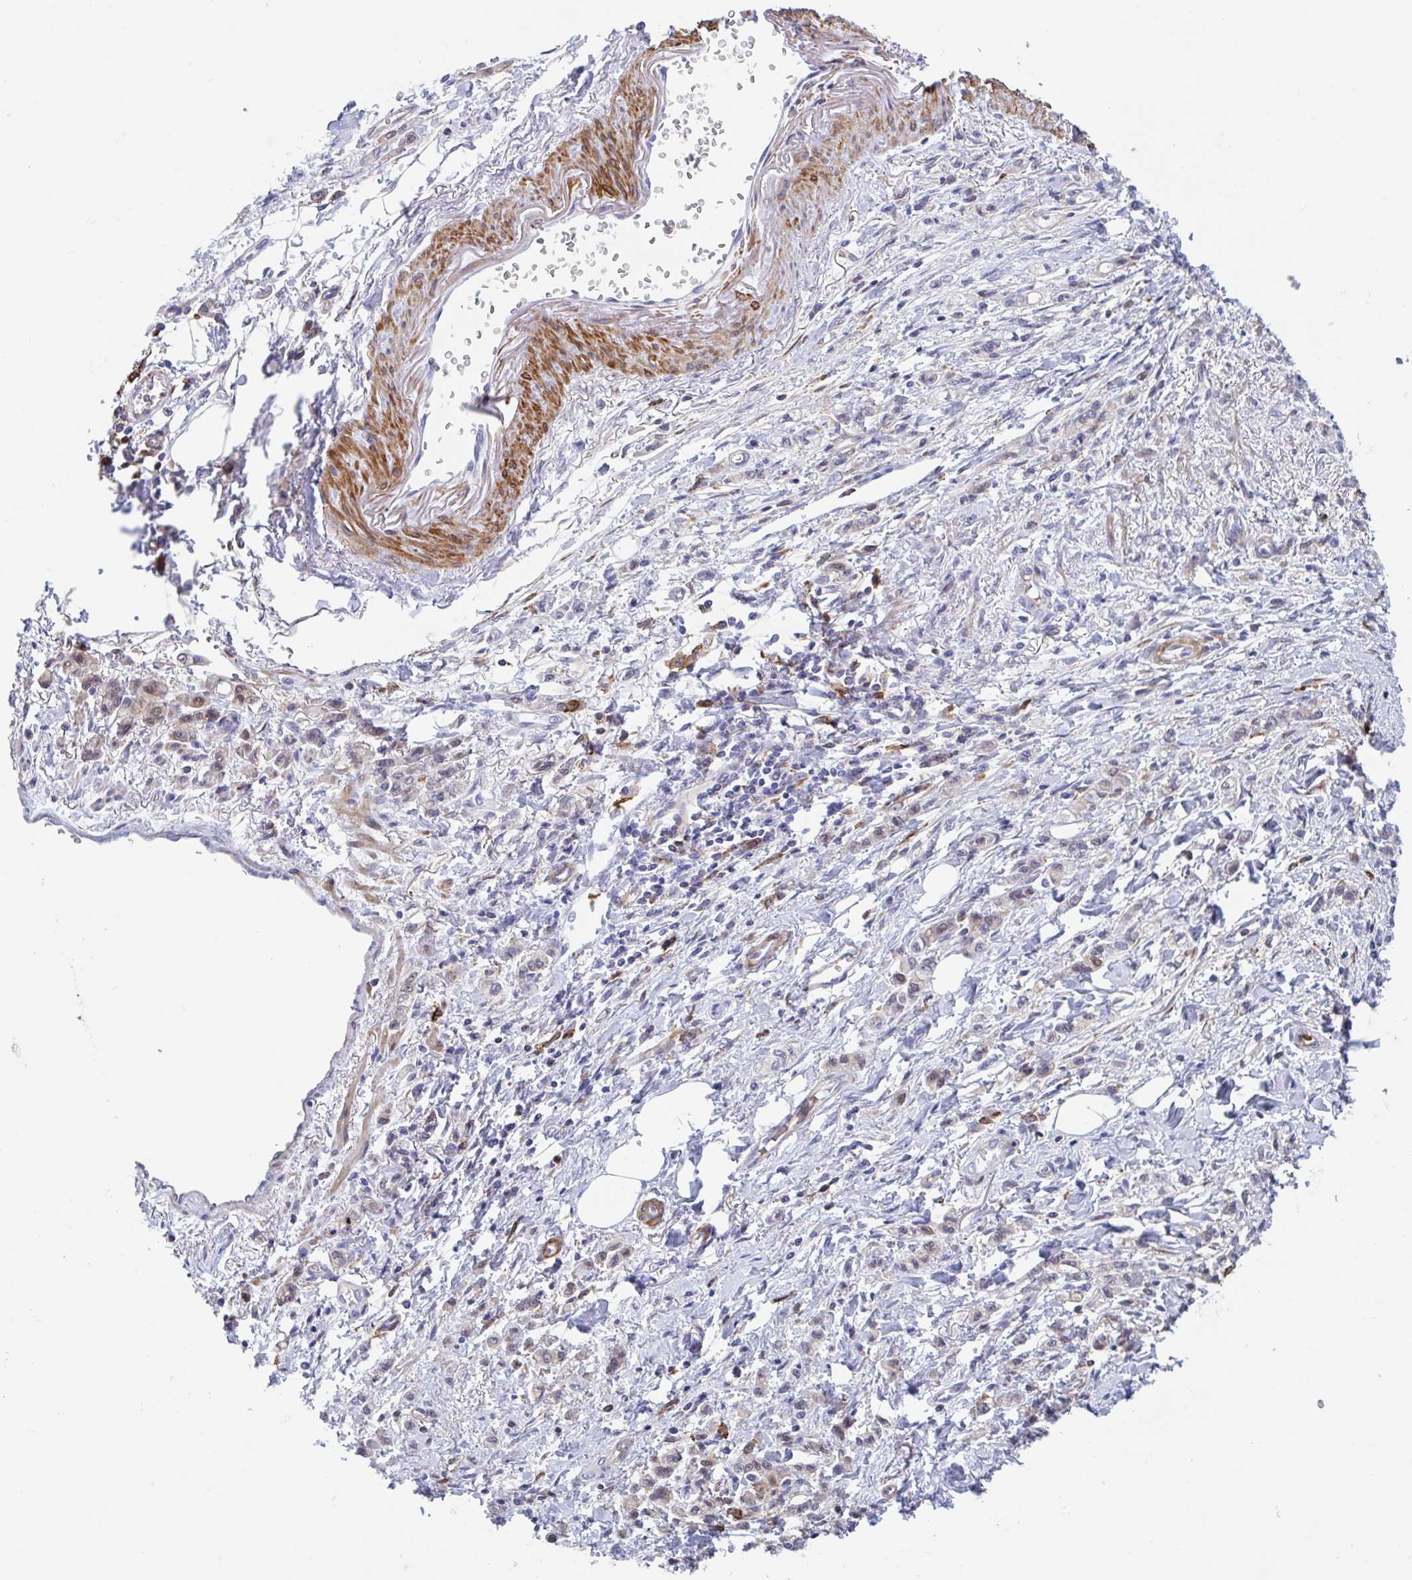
{"staining": {"intensity": "weak", "quantity": "<25%", "location": "cytoplasmic/membranous"}, "tissue": "stomach cancer", "cell_type": "Tumor cells", "image_type": "cancer", "snomed": [{"axis": "morphology", "description": "Adenocarcinoma, NOS"}, {"axis": "topography", "description": "Stomach"}], "caption": "IHC photomicrograph of stomach cancer stained for a protein (brown), which displays no staining in tumor cells.", "gene": "EFHD1", "patient": {"sex": "male", "age": 77}}